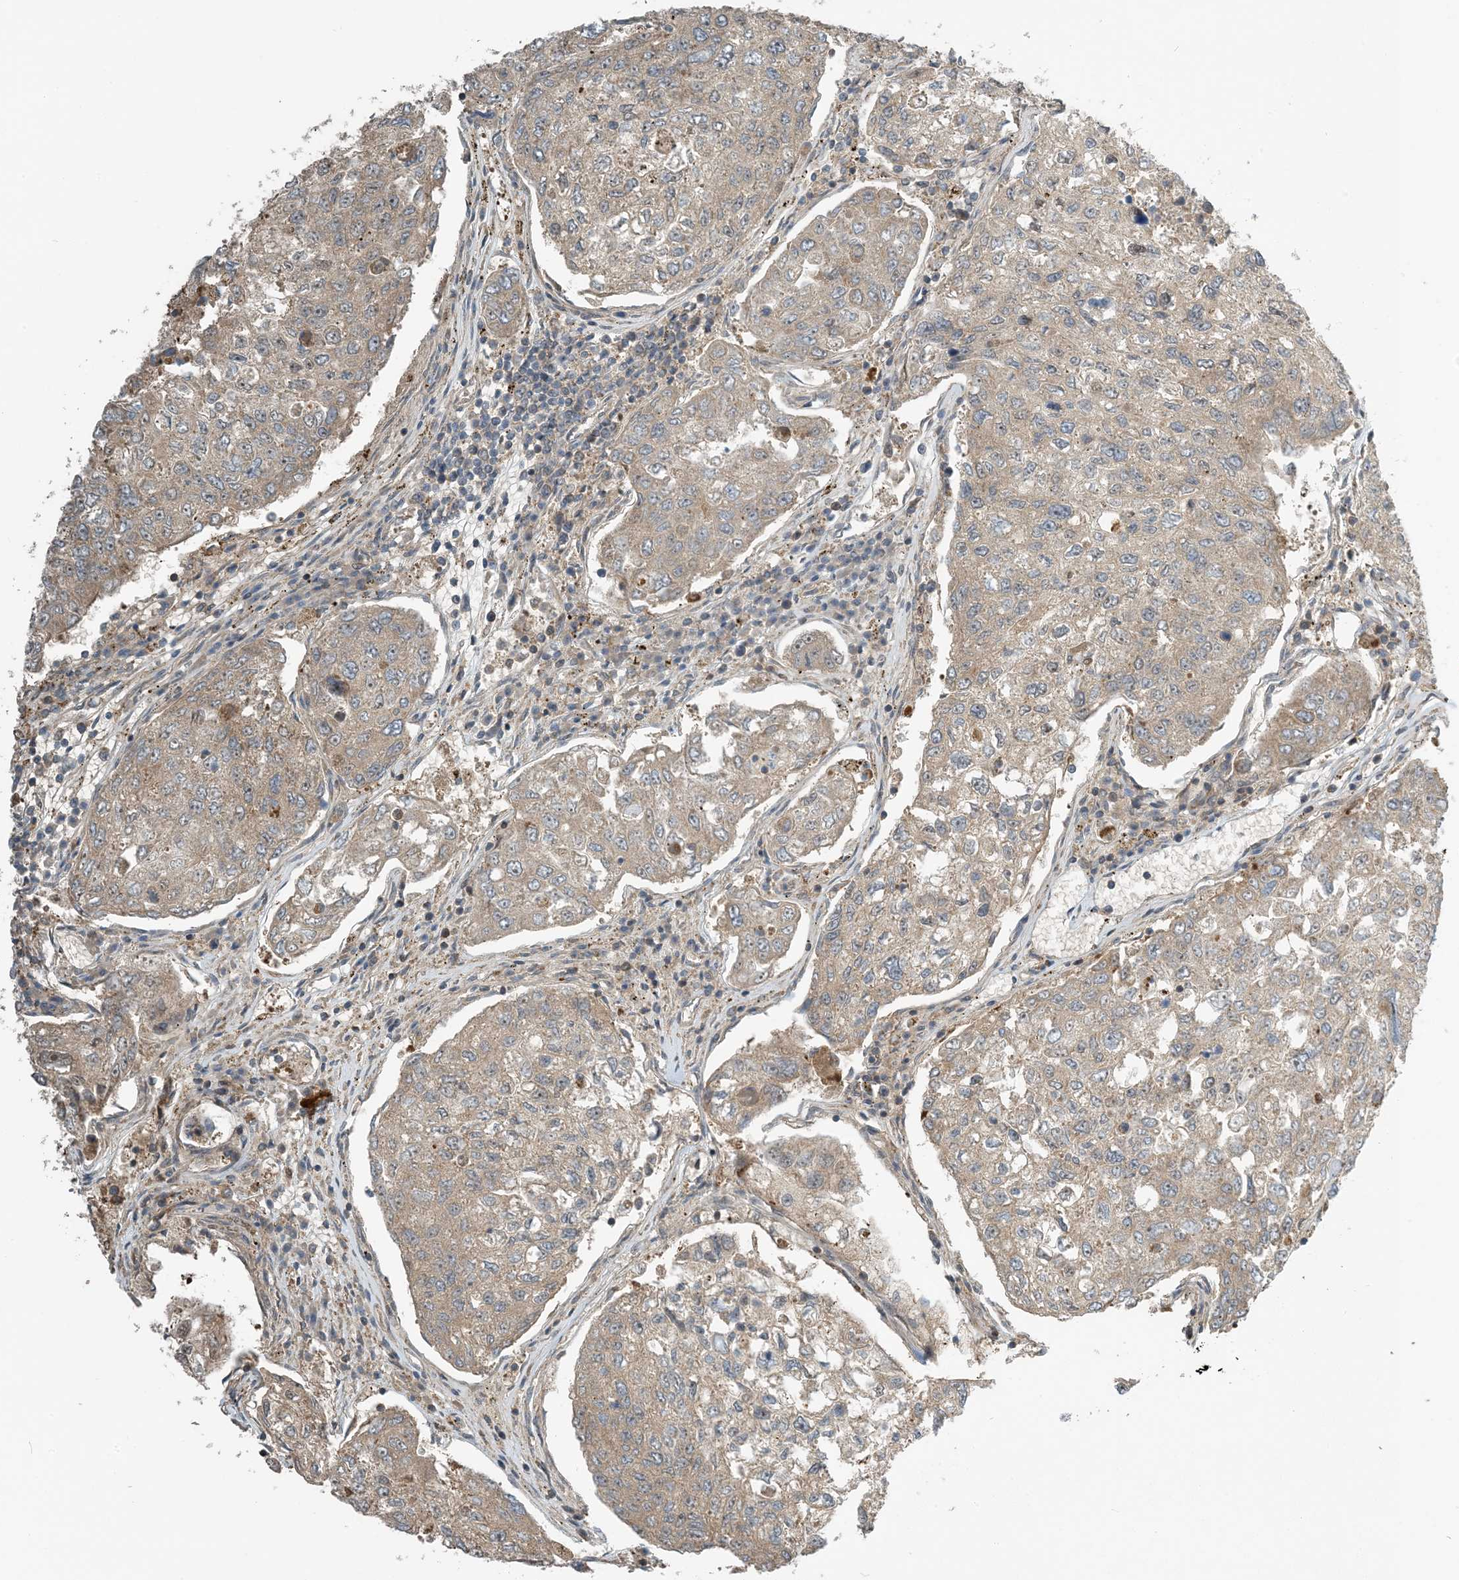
{"staining": {"intensity": "moderate", "quantity": "25%-75%", "location": "cytoplasmic/membranous,nuclear"}, "tissue": "urothelial cancer", "cell_type": "Tumor cells", "image_type": "cancer", "snomed": [{"axis": "morphology", "description": "Urothelial carcinoma, High grade"}, {"axis": "topography", "description": "Lymph node"}, {"axis": "topography", "description": "Urinary bladder"}], "caption": "A high-resolution photomicrograph shows immunohistochemistry staining of urothelial carcinoma (high-grade), which exhibits moderate cytoplasmic/membranous and nuclear staining in approximately 25%-75% of tumor cells.", "gene": "ZBTB3", "patient": {"sex": "male", "age": 51}}